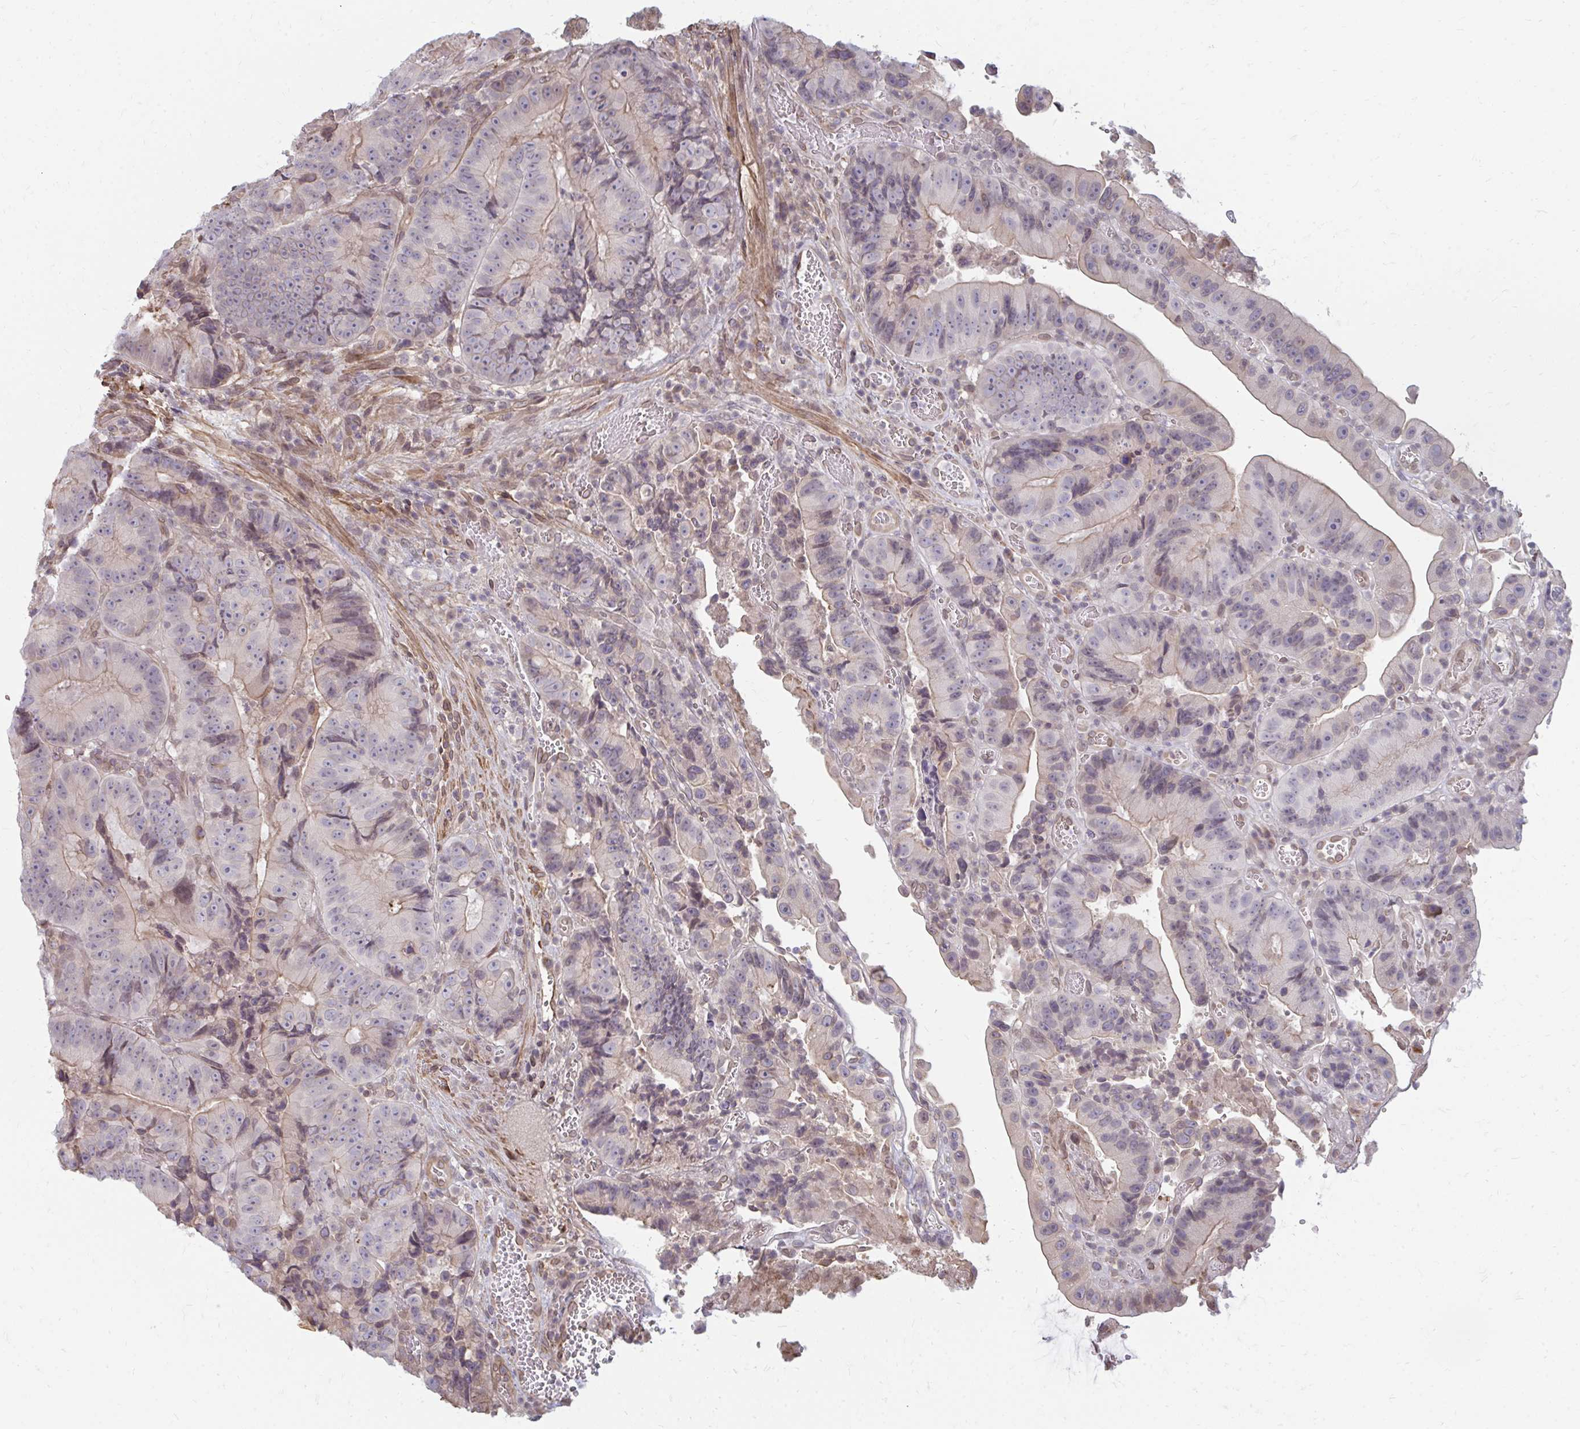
{"staining": {"intensity": "weak", "quantity": "<25%", "location": "nuclear"}, "tissue": "colorectal cancer", "cell_type": "Tumor cells", "image_type": "cancer", "snomed": [{"axis": "morphology", "description": "Adenocarcinoma, NOS"}, {"axis": "topography", "description": "Colon"}], "caption": "The immunohistochemistry (IHC) histopathology image has no significant expression in tumor cells of colorectal cancer (adenocarcinoma) tissue. Brightfield microscopy of immunohistochemistry (IHC) stained with DAB (brown) and hematoxylin (blue), captured at high magnification.", "gene": "GPC5", "patient": {"sex": "female", "age": 86}}